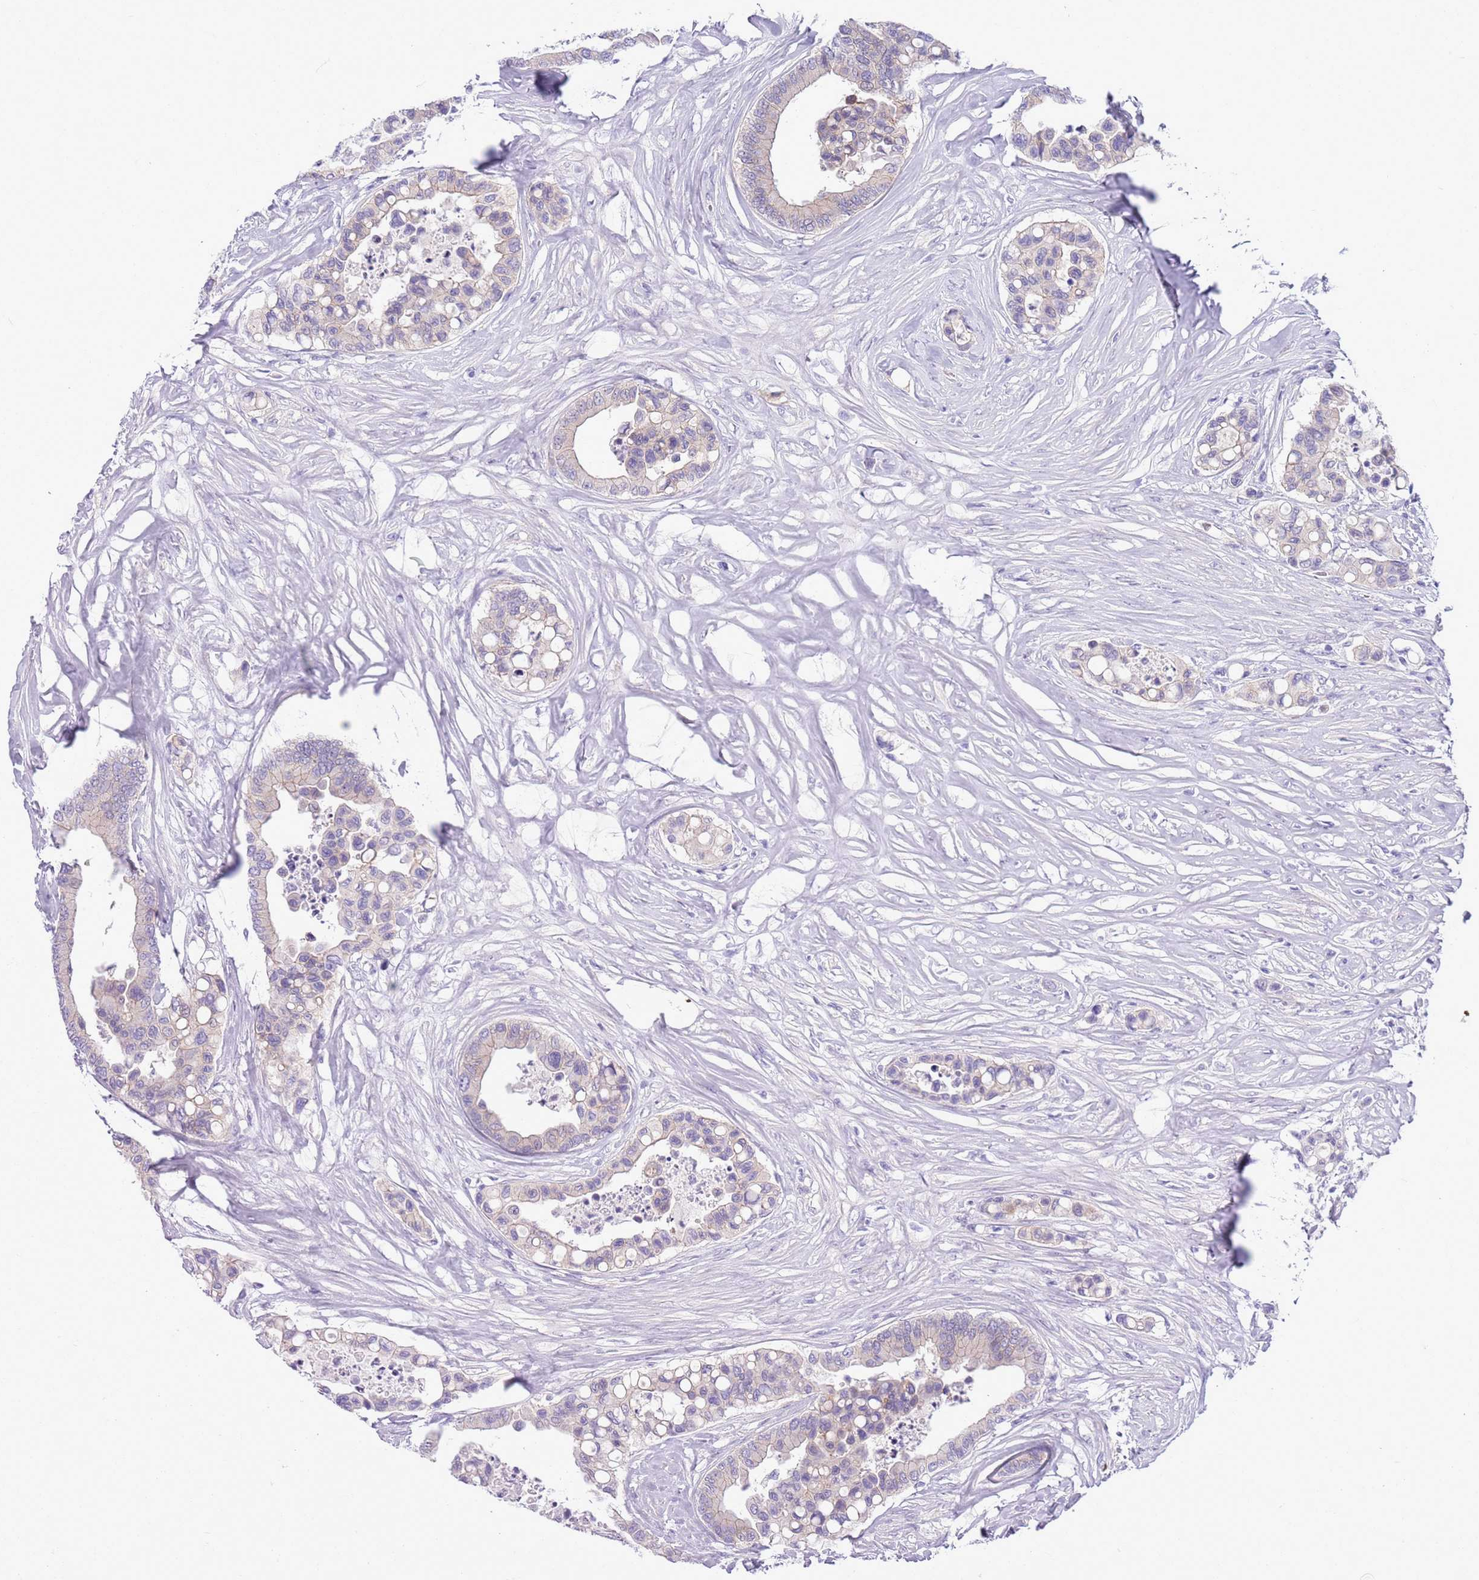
{"staining": {"intensity": "weak", "quantity": "<25%", "location": "cytoplasmic/membranous"}, "tissue": "colorectal cancer", "cell_type": "Tumor cells", "image_type": "cancer", "snomed": [{"axis": "morphology", "description": "Adenocarcinoma, NOS"}, {"axis": "topography", "description": "Colon"}], "caption": "Tumor cells show no significant staining in colorectal cancer. The staining is performed using DAB brown chromogen with nuclei counter-stained in using hematoxylin.", "gene": "PARP8", "patient": {"sex": "male", "age": 82}}